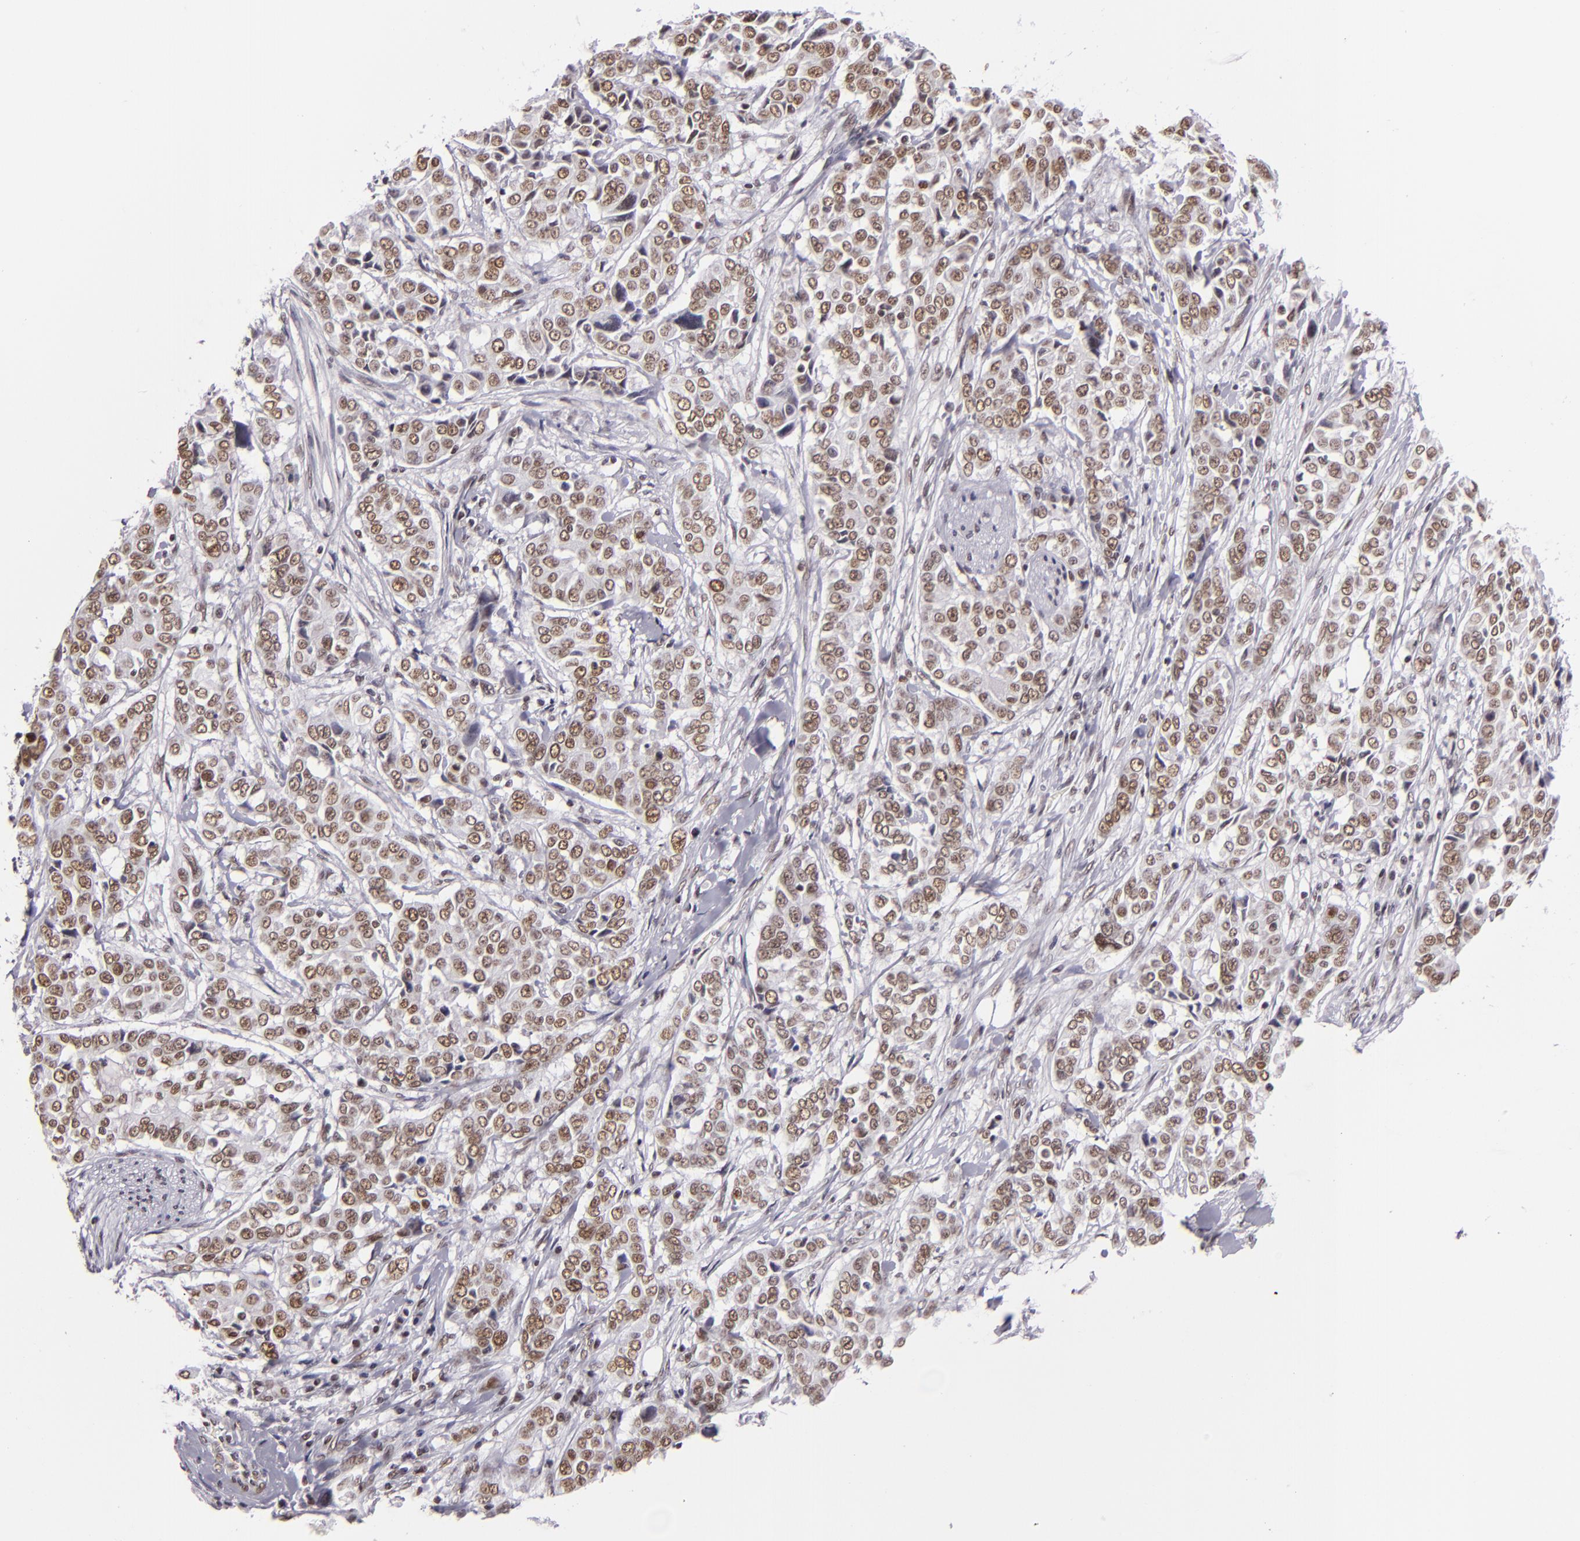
{"staining": {"intensity": "moderate", "quantity": ">75%", "location": "nuclear"}, "tissue": "pancreatic cancer", "cell_type": "Tumor cells", "image_type": "cancer", "snomed": [{"axis": "morphology", "description": "Adenocarcinoma, NOS"}, {"axis": "topography", "description": "Pancreas"}], "caption": "Pancreatic cancer (adenocarcinoma) stained for a protein (brown) reveals moderate nuclear positive positivity in about >75% of tumor cells.", "gene": "BRD8", "patient": {"sex": "female", "age": 52}}